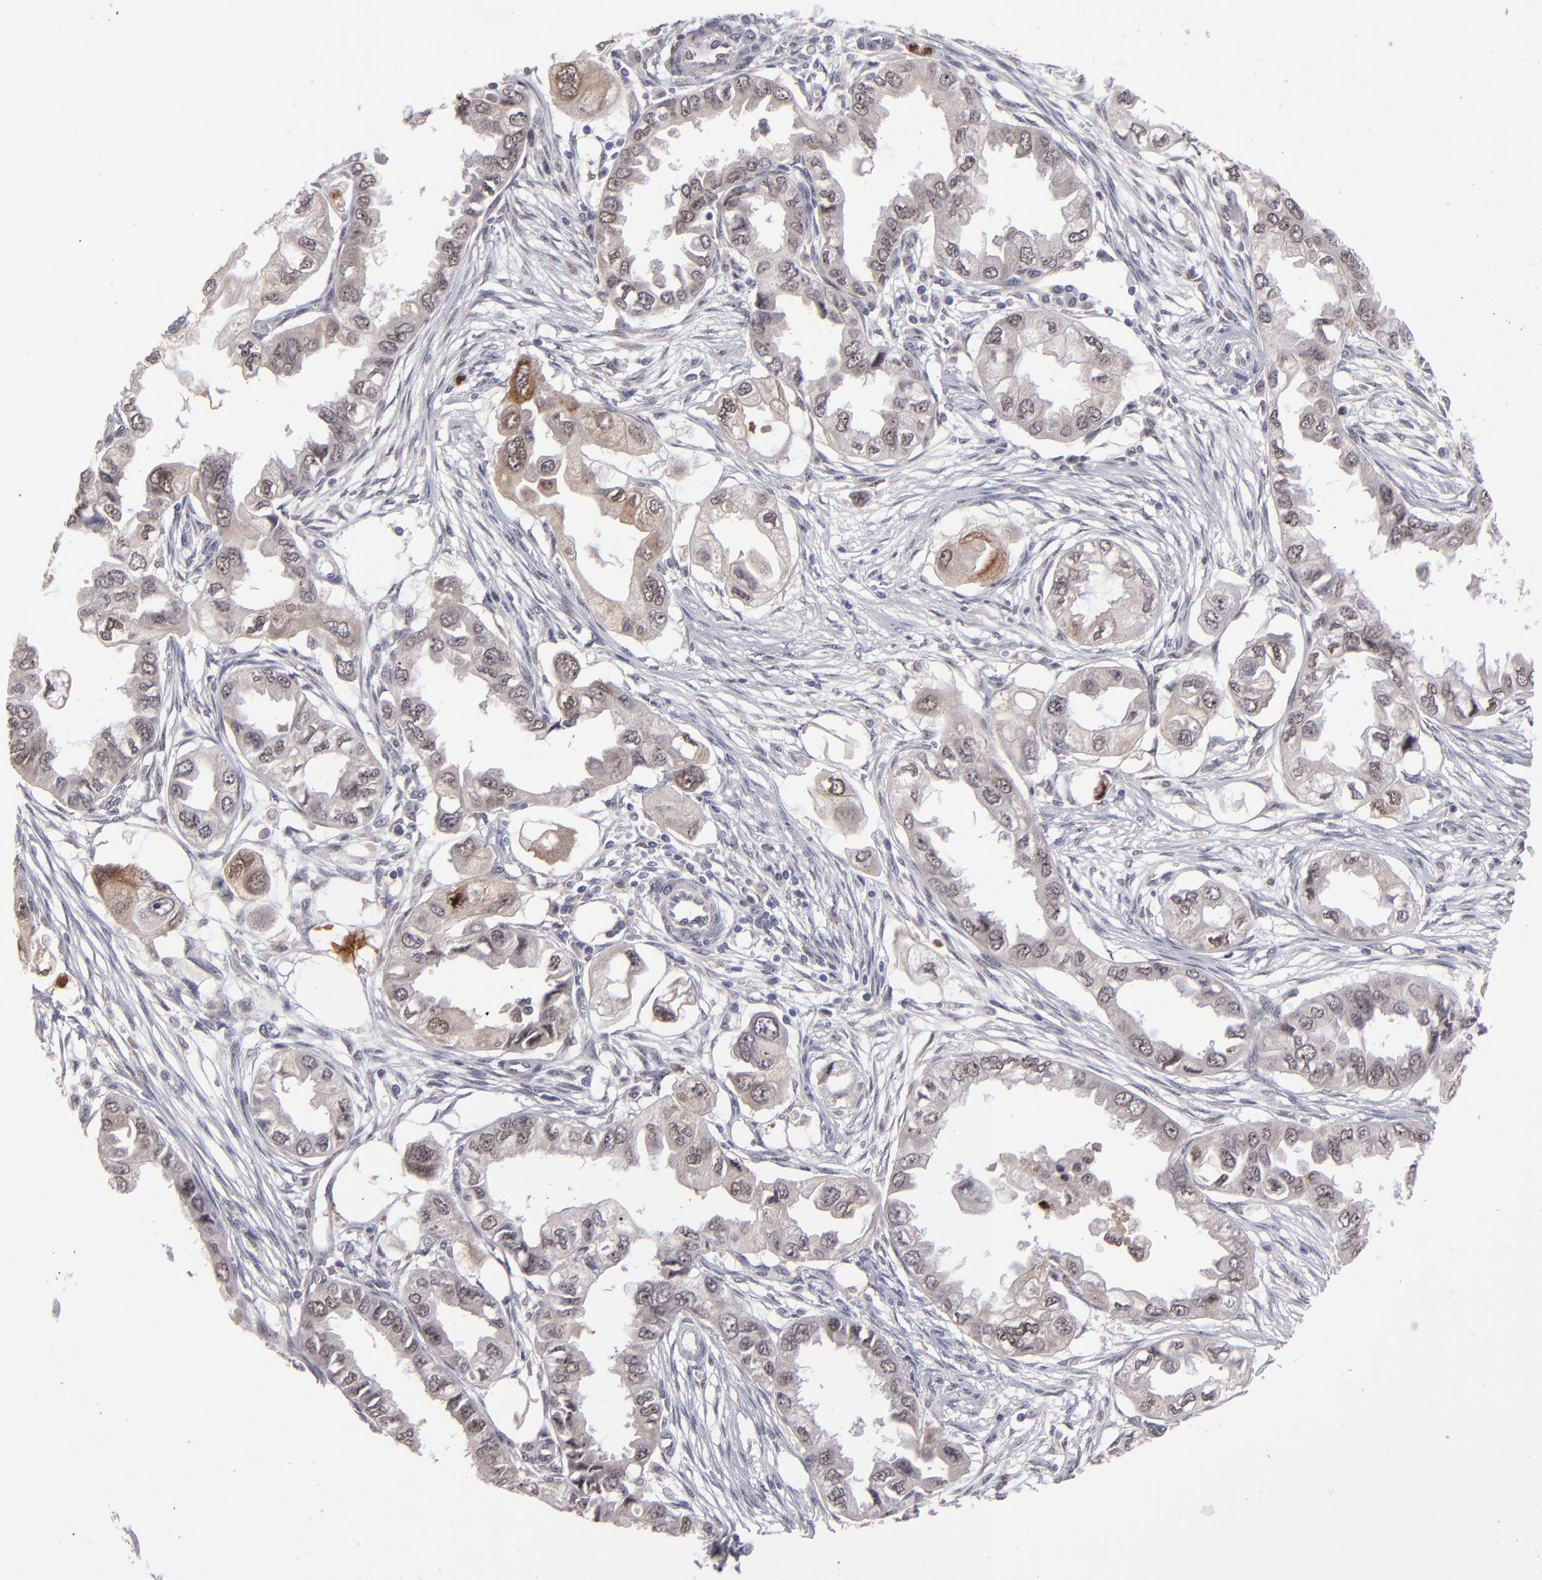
{"staining": {"intensity": "moderate", "quantity": "25%-75%", "location": "cytoplasmic/membranous"}, "tissue": "endometrial cancer", "cell_type": "Tumor cells", "image_type": "cancer", "snomed": [{"axis": "morphology", "description": "Adenocarcinoma, NOS"}, {"axis": "topography", "description": "Endometrium"}], "caption": "This is a histology image of immunohistochemistry staining of endometrial cancer (adenocarcinoma), which shows moderate expression in the cytoplasmic/membranous of tumor cells.", "gene": "RREB1", "patient": {"sex": "female", "age": 67}}